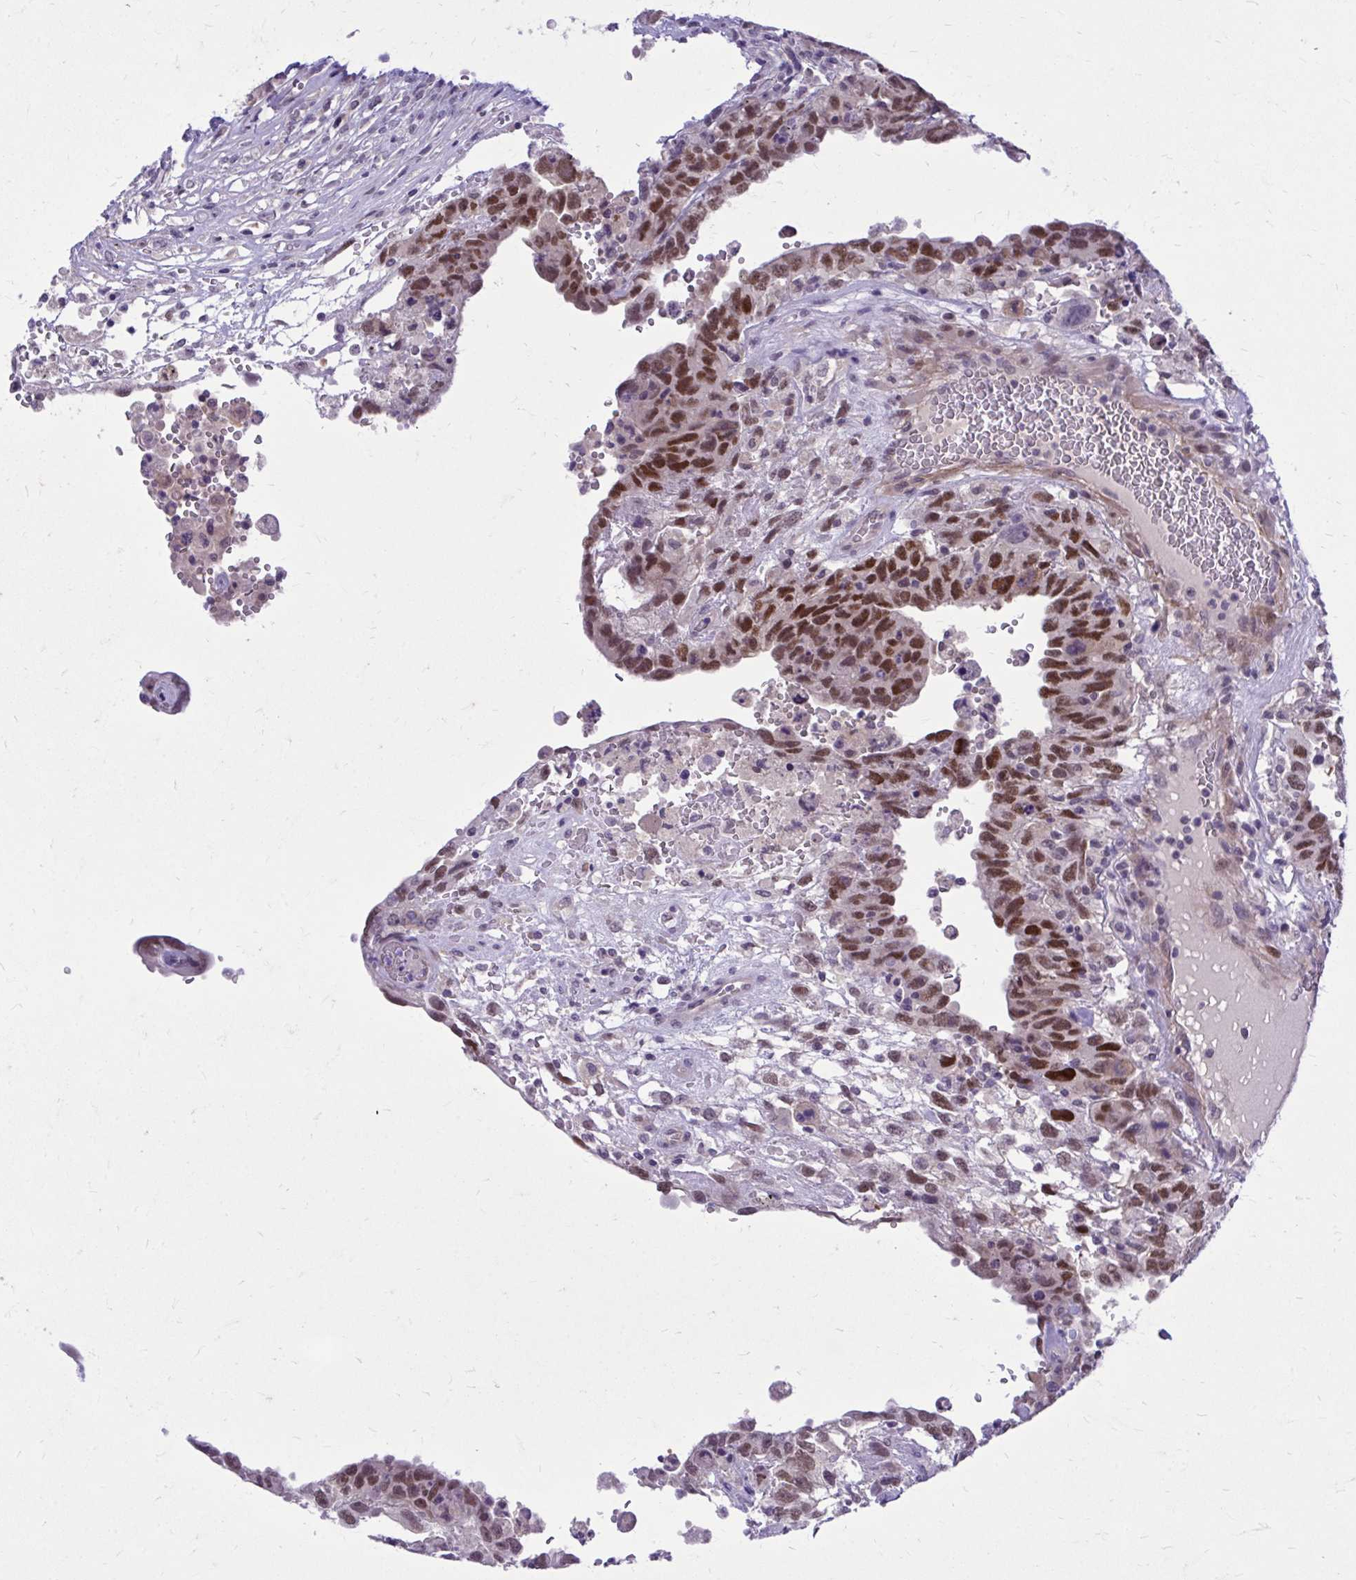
{"staining": {"intensity": "moderate", "quantity": ">75%", "location": "nuclear"}, "tissue": "testis cancer", "cell_type": "Tumor cells", "image_type": "cancer", "snomed": [{"axis": "morphology", "description": "Carcinoma, Embryonal, NOS"}, {"axis": "topography", "description": "Testis"}], "caption": "Immunohistochemical staining of testis cancer displays medium levels of moderate nuclear expression in about >75% of tumor cells.", "gene": "ZBTB25", "patient": {"sex": "male", "age": 26}}